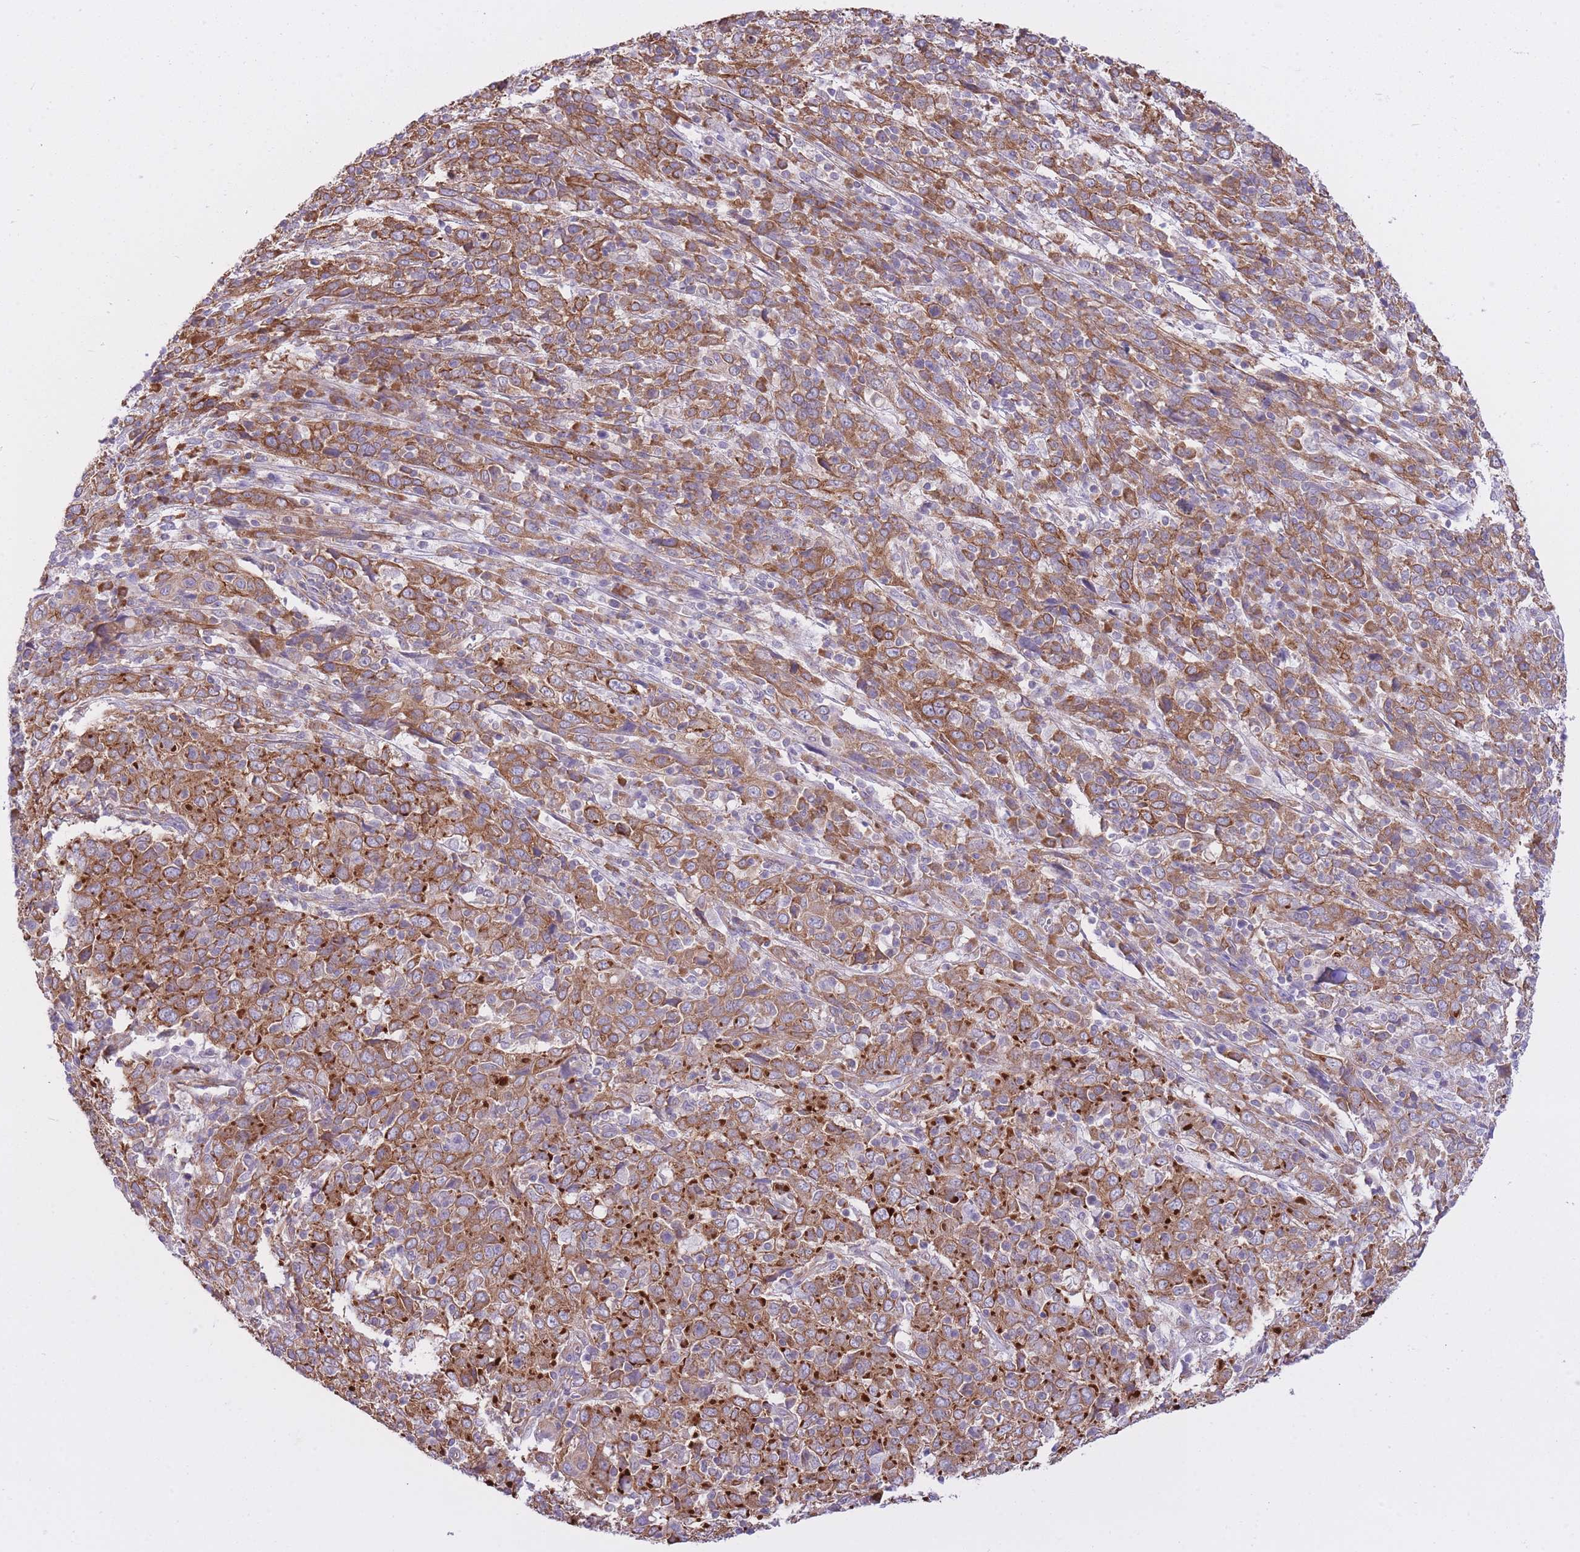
{"staining": {"intensity": "moderate", "quantity": ">75%", "location": "cytoplasmic/membranous"}, "tissue": "cervical cancer", "cell_type": "Tumor cells", "image_type": "cancer", "snomed": [{"axis": "morphology", "description": "Squamous cell carcinoma, NOS"}, {"axis": "topography", "description": "Cervix"}], "caption": "Immunohistochemical staining of cervical cancer demonstrates medium levels of moderate cytoplasmic/membranous protein staining in about >75% of tumor cells.", "gene": "ZNF501", "patient": {"sex": "female", "age": 46}}